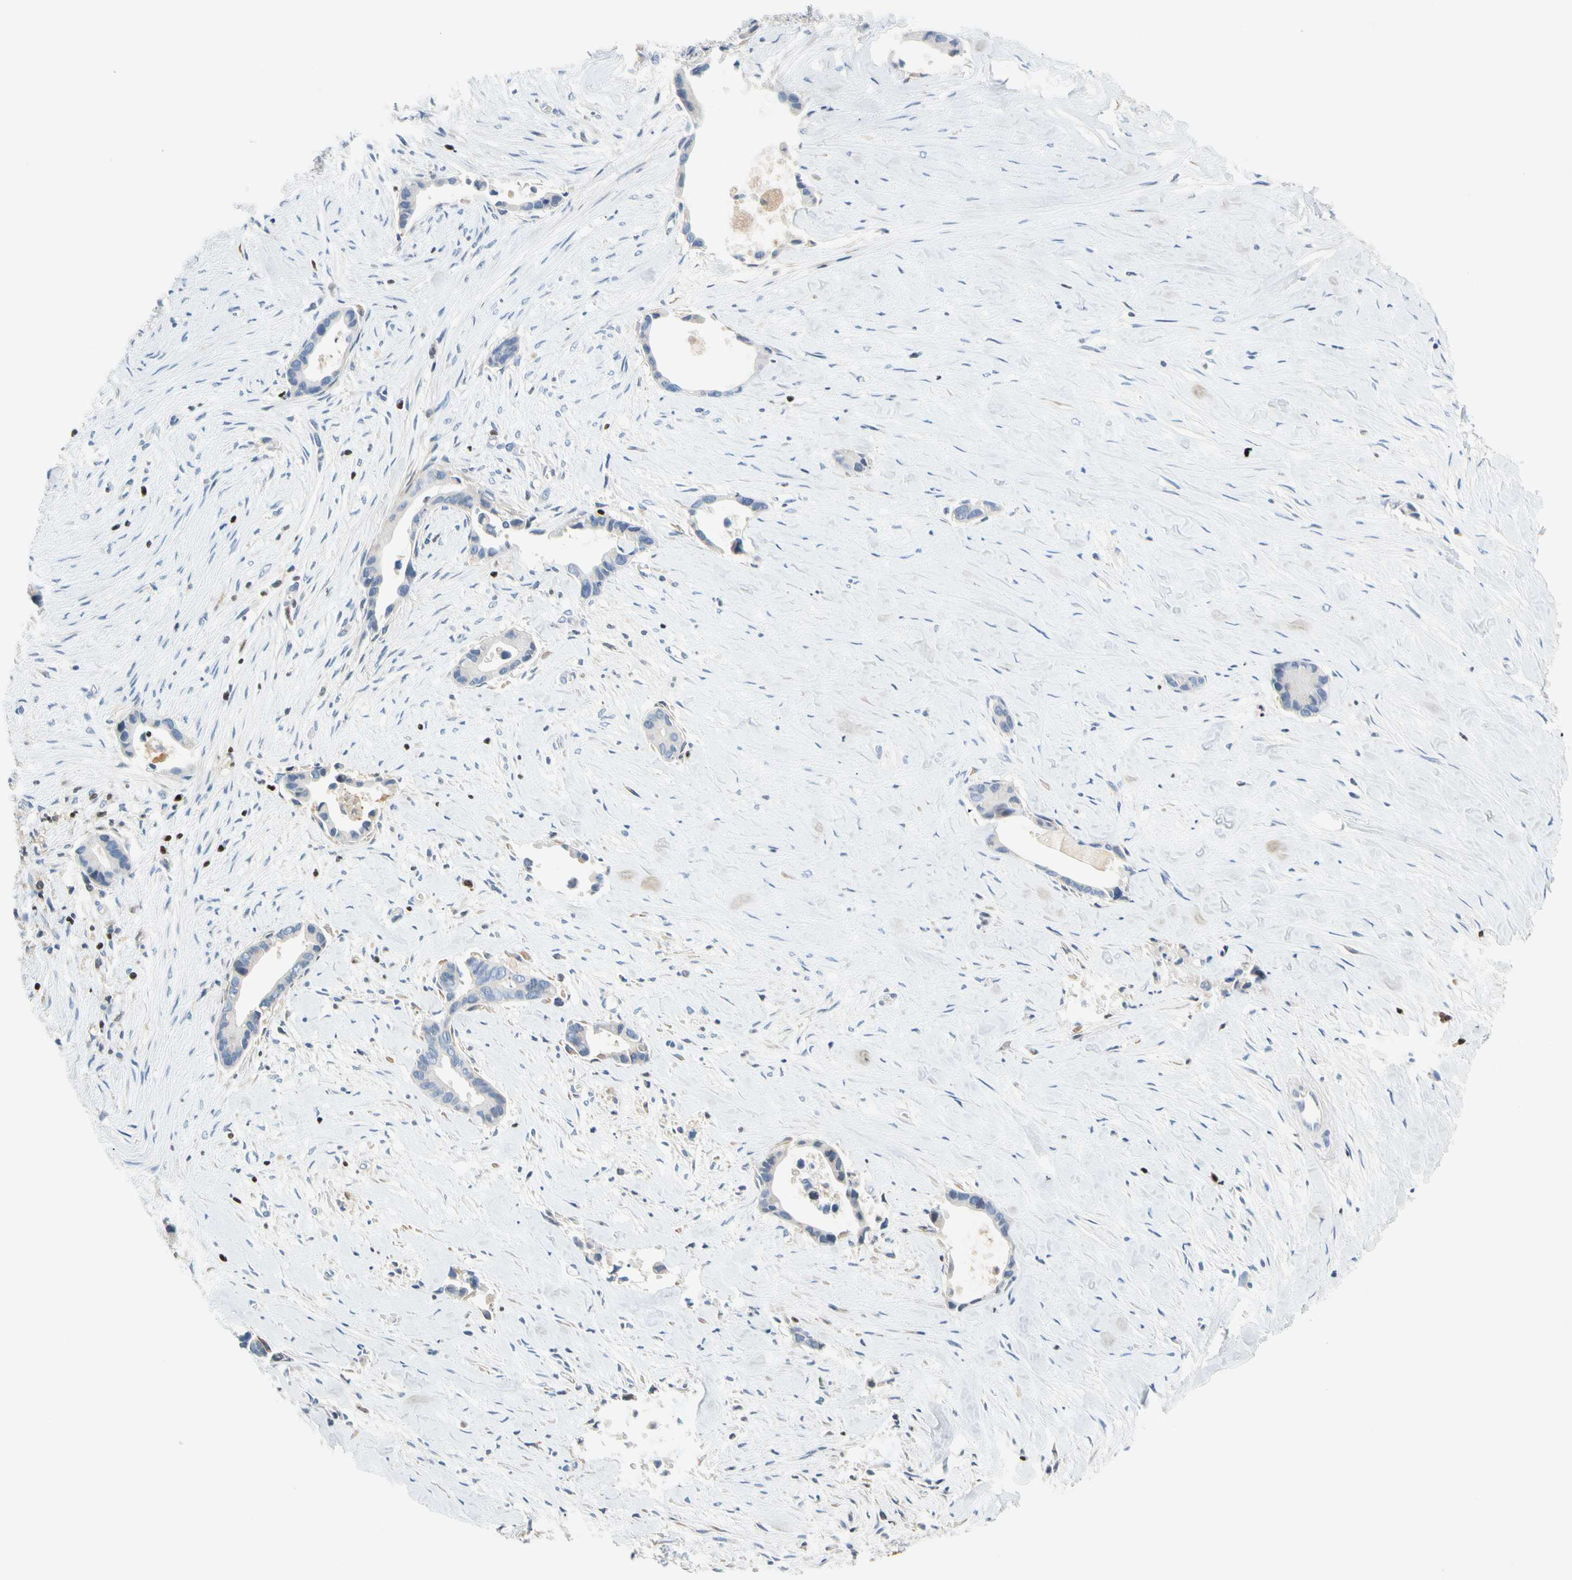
{"staining": {"intensity": "negative", "quantity": "none", "location": "none"}, "tissue": "liver cancer", "cell_type": "Tumor cells", "image_type": "cancer", "snomed": [{"axis": "morphology", "description": "Cholangiocarcinoma"}, {"axis": "topography", "description": "Liver"}], "caption": "There is no significant expression in tumor cells of cholangiocarcinoma (liver).", "gene": "SP140", "patient": {"sex": "female", "age": 55}}